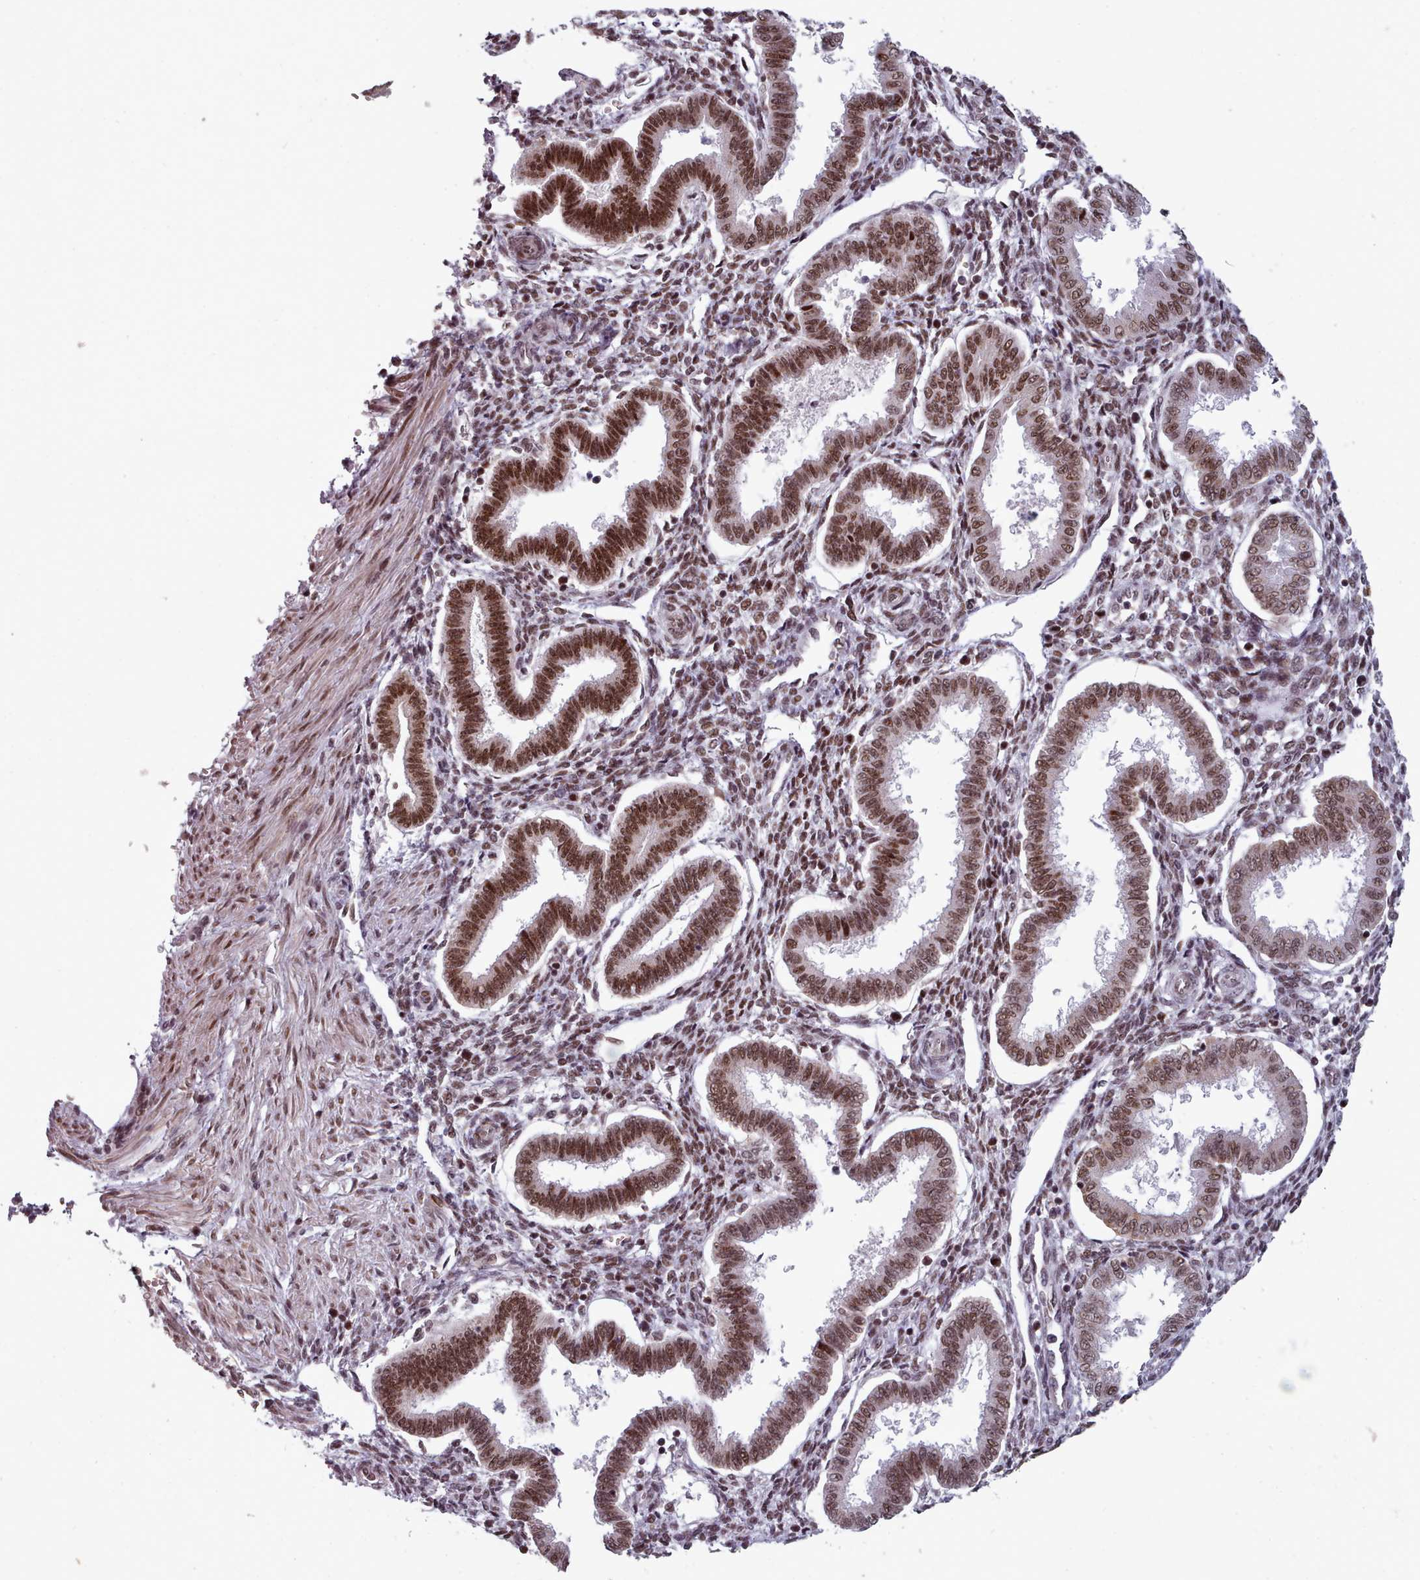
{"staining": {"intensity": "moderate", "quantity": "25%-75%", "location": "nuclear"}, "tissue": "endometrium", "cell_type": "Cells in endometrial stroma", "image_type": "normal", "snomed": [{"axis": "morphology", "description": "Normal tissue, NOS"}, {"axis": "topography", "description": "Endometrium"}], "caption": "About 25%-75% of cells in endometrial stroma in benign endometrium exhibit moderate nuclear protein positivity as visualized by brown immunohistochemical staining.", "gene": "SRSF9", "patient": {"sex": "female", "age": 24}}